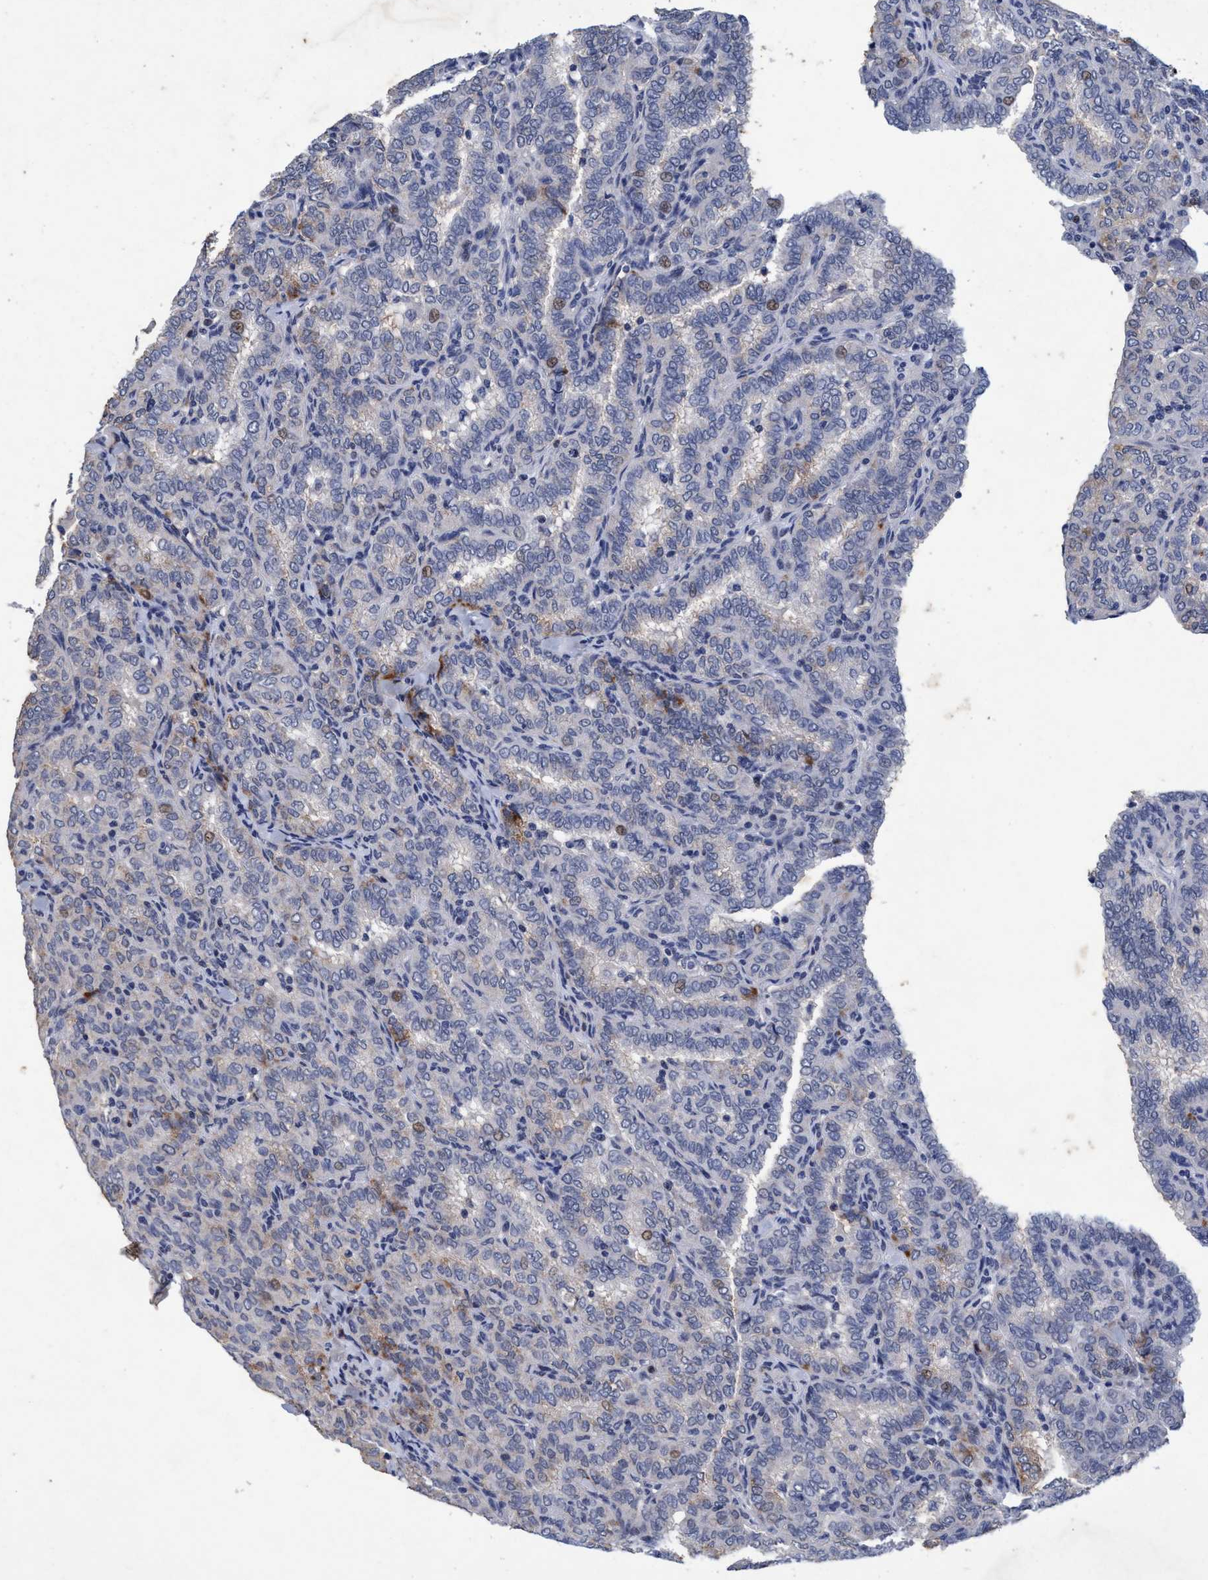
{"staining": {"intensity": "moderate", "quantity": "<25%", "location": "cytoplasmic/membranous,nuclear"}, "tissue": "thyroid cancer", "cell_type": "Tumor cells", "image_type": "cancer", "snomed": [{"axis": "morphology", "description": "Papillary adenocarcinoma, NOS"}, {"axis": "topography", "description": "Thyroid gland"}], "caption": "Immunohistochemistry (IHC) (DAB (3,3'-diaminobenzidine)) staining of thyroid cancer (papillary adenocarcinoma) shows moderate cytoplasmic/membranous and nuclear protein positivity in approximately <25% of tumor cells. (Brightfield microscopy of DAB IHC at high magnification).", "gene": "GRB14", "patient": {"sex": "female", "age": 30}}